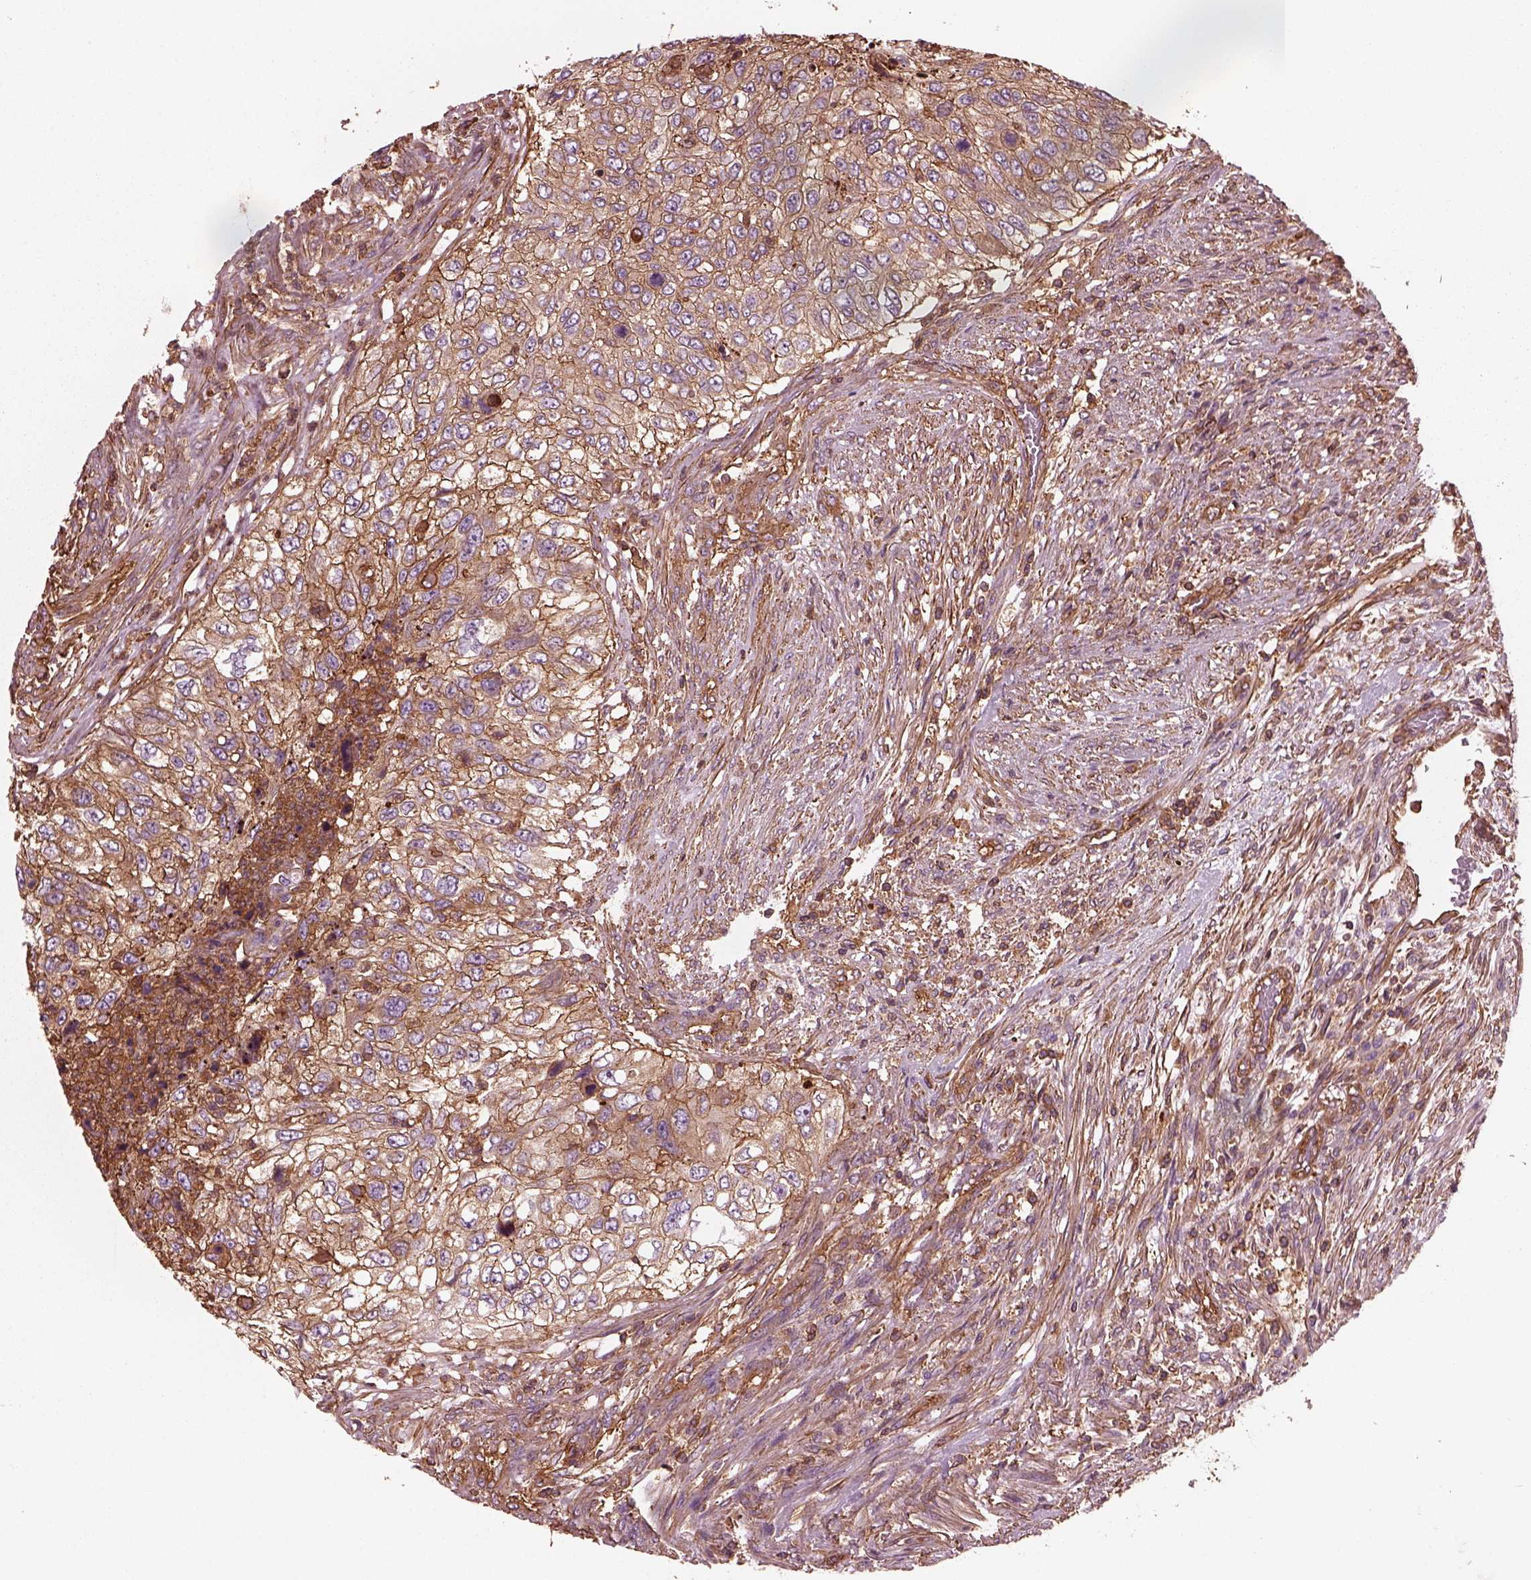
{"staining": {"intensity": "moderate", "quantity": ">75%", "location": "cytoplasmic/membranous"}, "tissue": "urothelial cancer", "cell_type": "Tumor cells", "image_type": "cancer", "snomed": [{"axis": "morphology", "description": "Urothelial carcinoma, High grade"}, {"axis": "topography", "description": "Urinary bladder"}], "caption": "This is a photomicrograph of immunohistochemistry (IHC) staining of high-grade urothelial carcinoma, which shows moderate expression in the cytoplasmic/membranous of tumor cells.", "gene": "MYL6", "patient": {"sex": "female", "age": 60}}